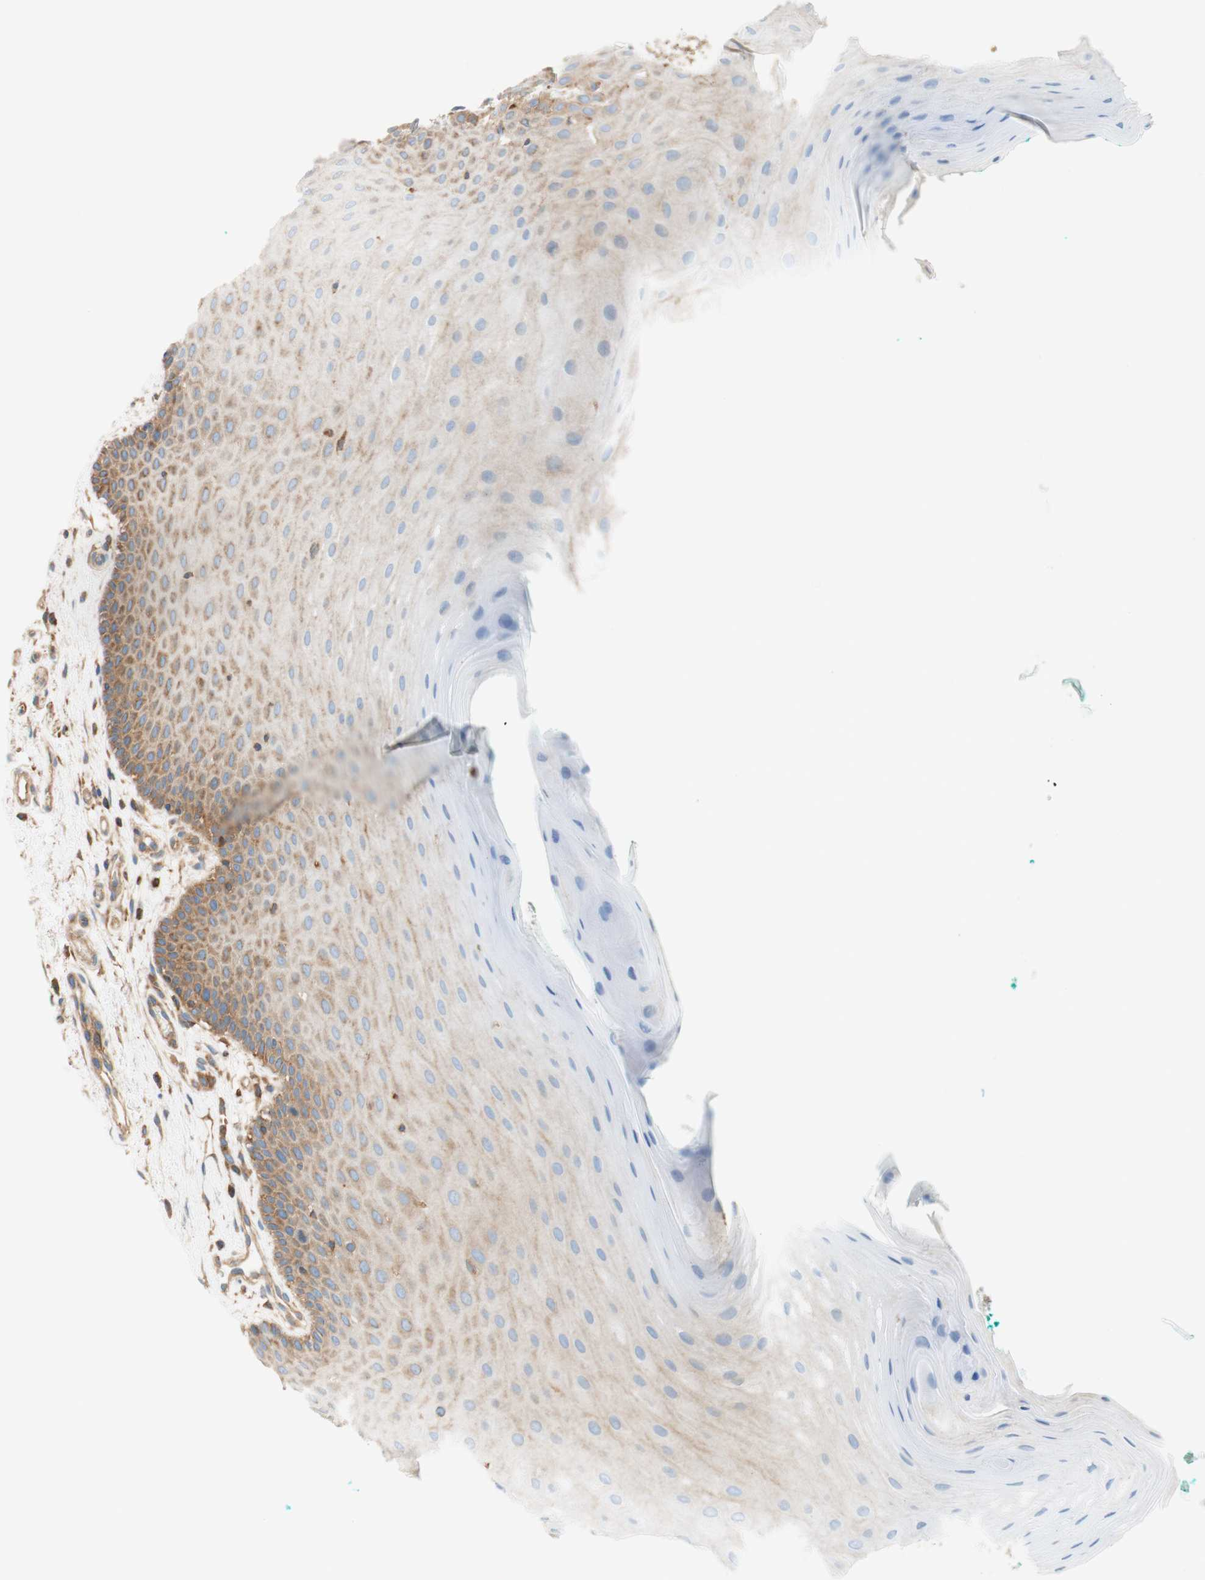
{"staining": {"intensity": "moderate", "quantity": "25%-75%", "location": "cytoplasmic/membranous"}, "tissue": "oral mucosa", "cell_type": "Squamous epithelial cells", "image_type": "normal", "snomed": [{"axis": "morphology", "description": "Normal tissue, NOS"}, {"axis": "topography", "description": "Skeletal muscle"}, {"axis": "topography", "description": "Oral tissue"}], "caption": "An immunohistochemistry (IHC) histopathology image of benign tissue is shown. Protein staining in brown labels moderate cytoplasmic/membranous positivity in oral mucosa within squamous epithelial cells. (brown staining indicates protein expression, while blue staining denotes nuclei).", "gene": "VPS26A", "patient": {"sex": "male", "age": 58}}